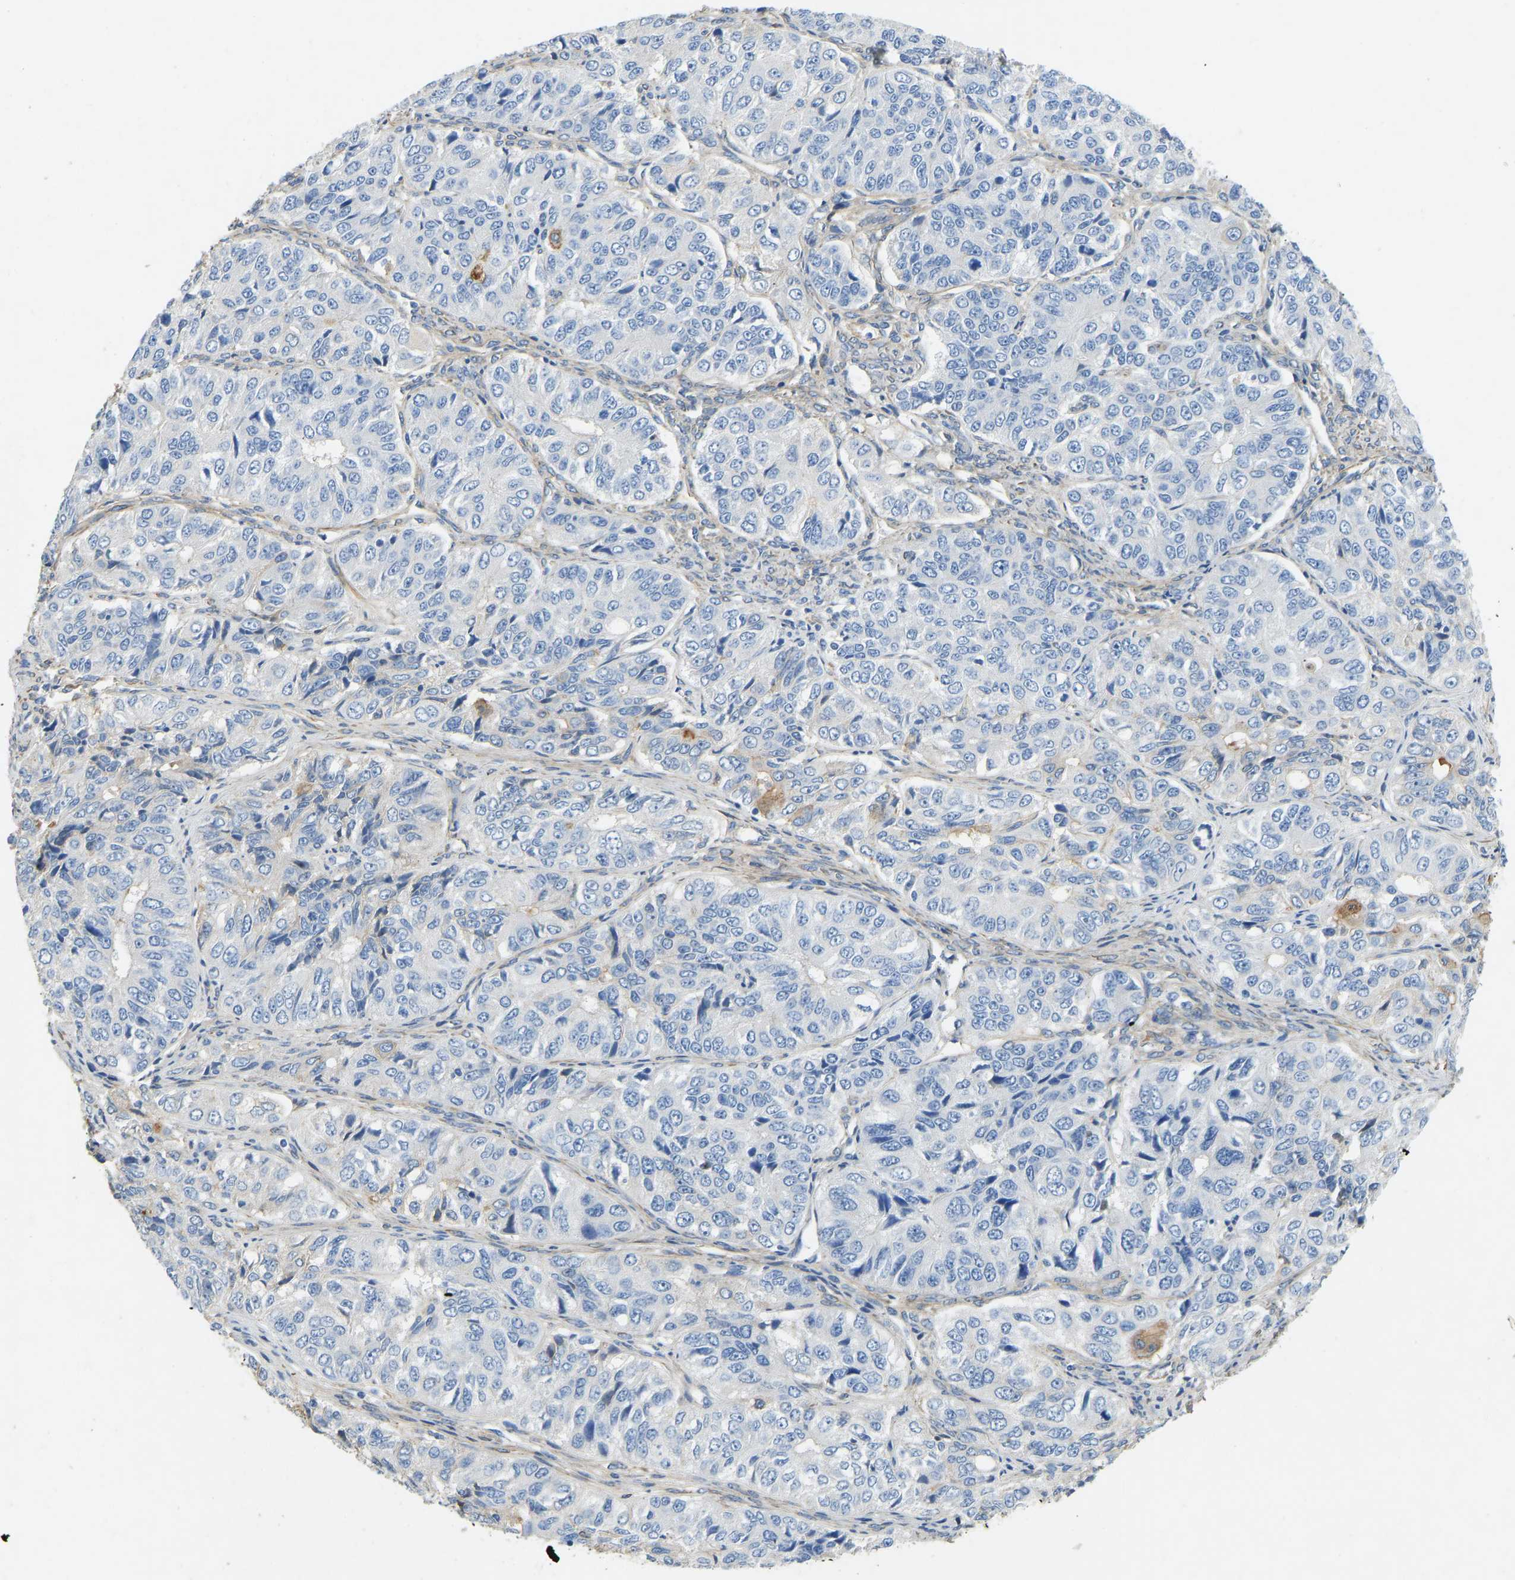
{"staining": {"intensity": "moderate", "quantity": "<25%", "location": "cytoplasmic/membranous"}, "tissue": "ovarian cancer", "cell_type": "Tumor cells", "image_type": "cancer", "snomed": [{"axis": "morphology", "description": "Carcinoma, endometroid"}, {"axis": "topography", "description": "Ovary"}], "caption": "Immunohistochemistry (IHC) (DAB) staining of endometroid carcinoma (ovarian) demonstrates moderate cytoplasmic/membranous protein positivity in approximately <25% of tumor cells.", "gene": "TECTA", "patient": {"sex": "female", "age": 51}}